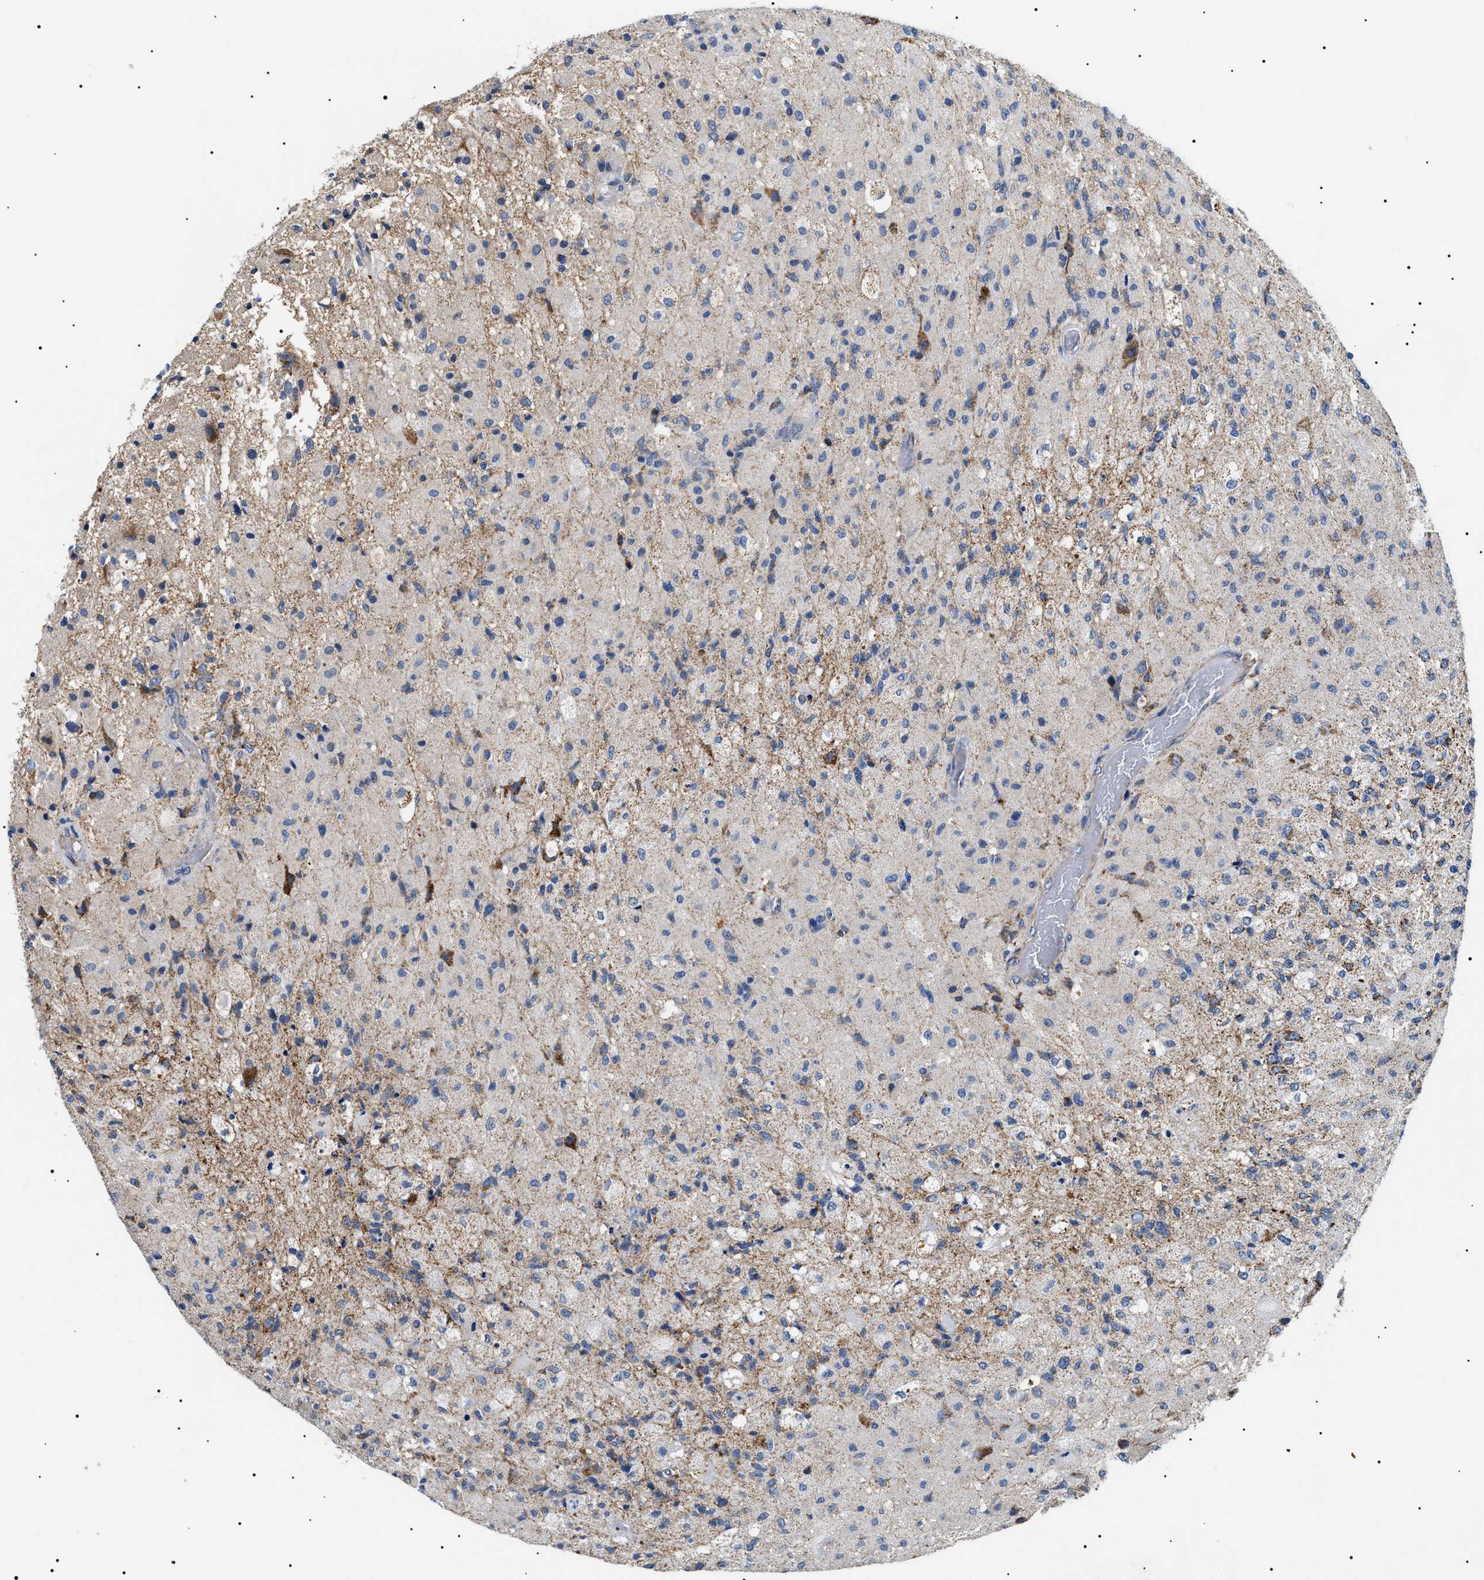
{"staining": {"intensity": "negative", "quantity": "none", "location": "none"}, "tissue": "glioma", "cell_type": "Tumor cells", "image_type": "cancer", "snomed": [{"axis": "morphology", "description": "Normal tissue, NOS"}, {"axis": "morphology", "description": "Glioma, malignant, High grade"}, {"axis": "topography", "description": "Cerebral cortex"}], "caption": "IHC photomicrograph of neoplastic tissue: human high-grade glioma (malignant) stained with DAB (3,3'-diaminobenzidine) exhibits no significant protein expression in tumor cells.", "gene": "OXSM", "patient": {"sex": "male", "age": 77}}